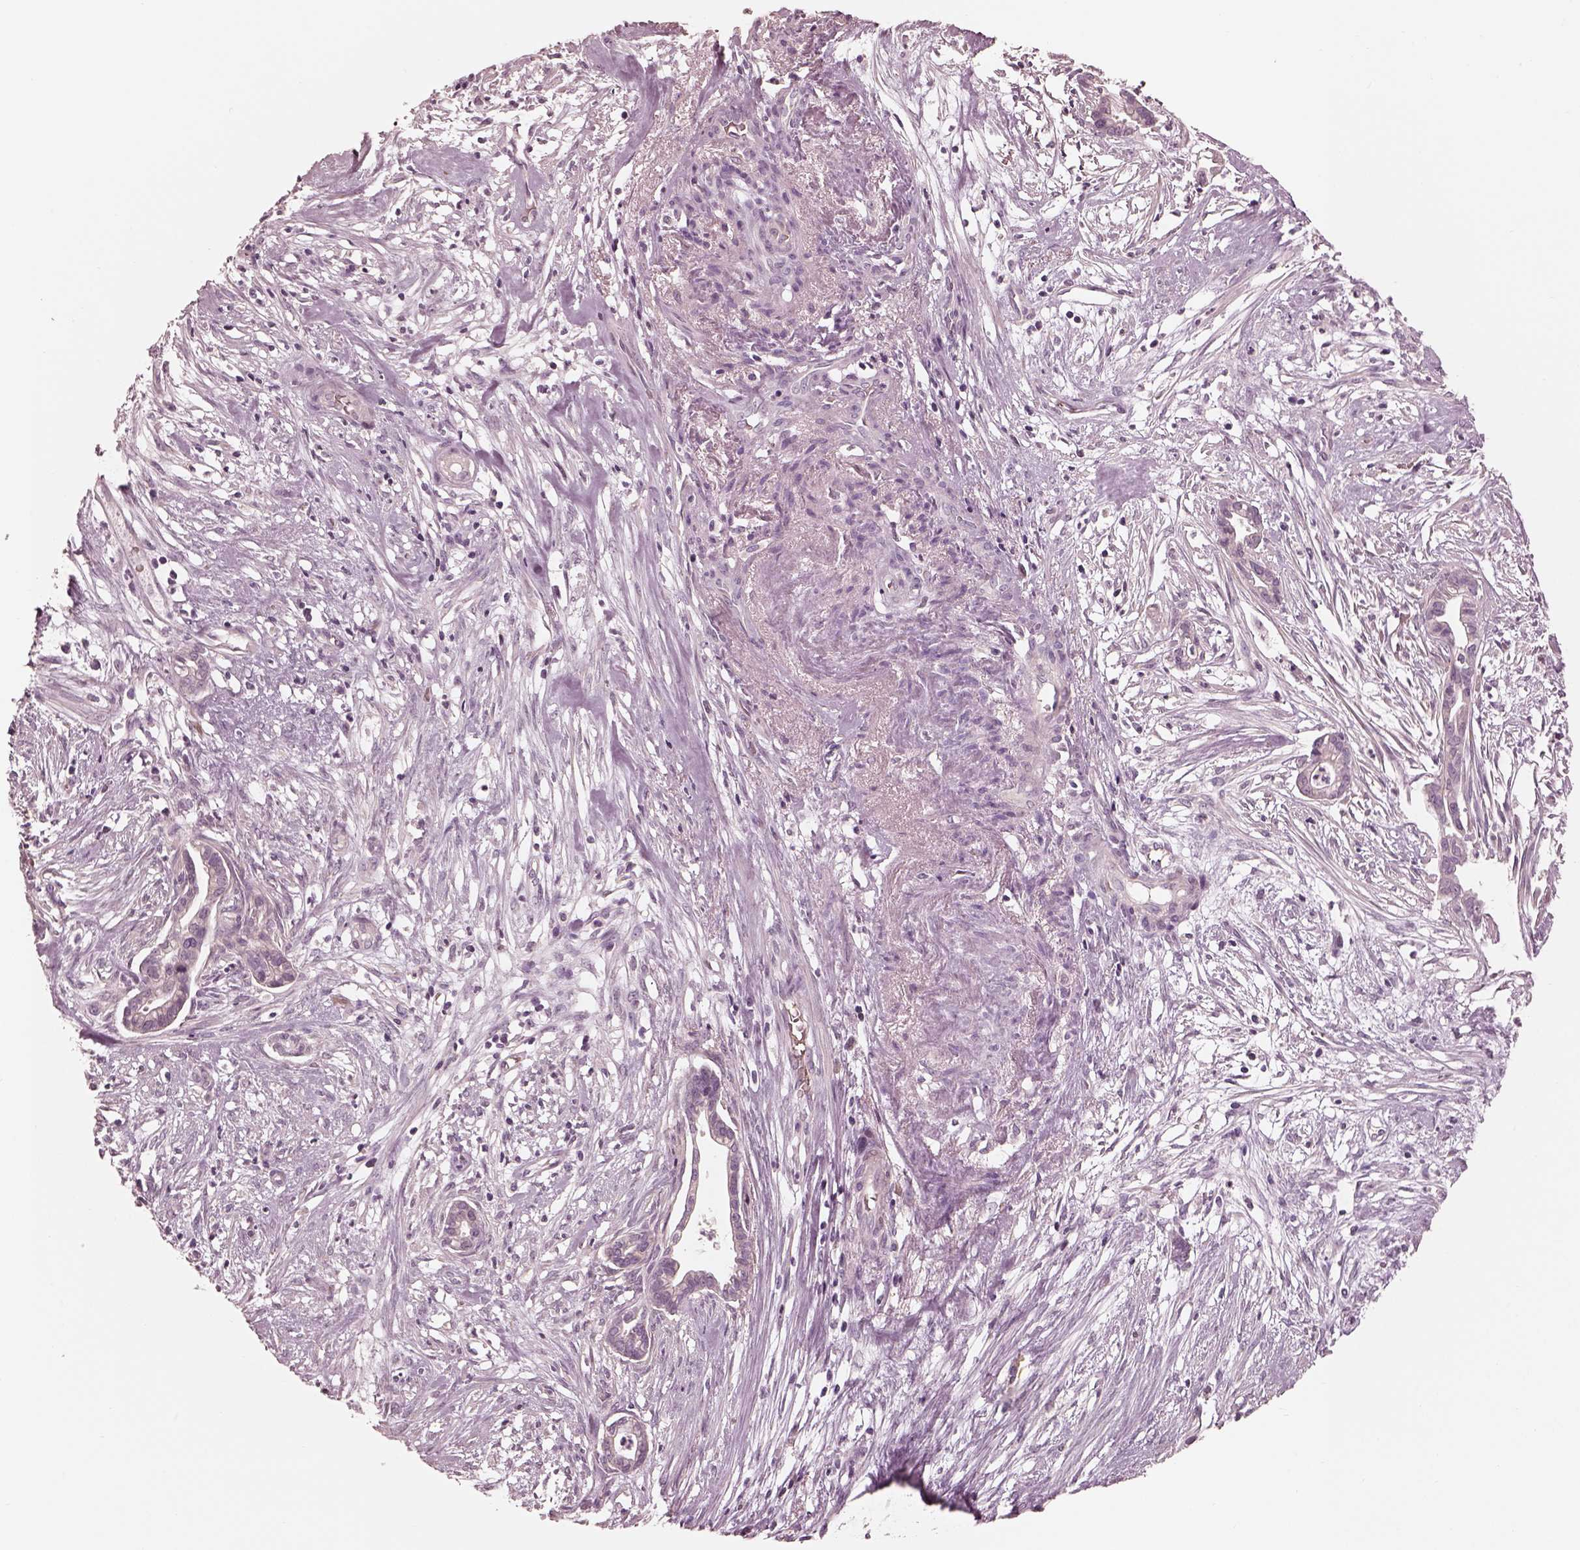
{"staining": {"intensity": "negative", "quantity": "none", "location": "none"}, "tissue": "cervical cancer", "cell_type": "Tumor cells", "image_type": "cancer", "snomed": [{"axis": "morphology", "description": "Adenocarcinoma, NOS"}, {"axis": "topography", "description": "Cervix"}], "caption": "IHC of human adenocarcinoma (cervical) displays no positivity in tumor cells.", "gene": "ANKLE1", "patient": {"sex": "female", "age": 62}}